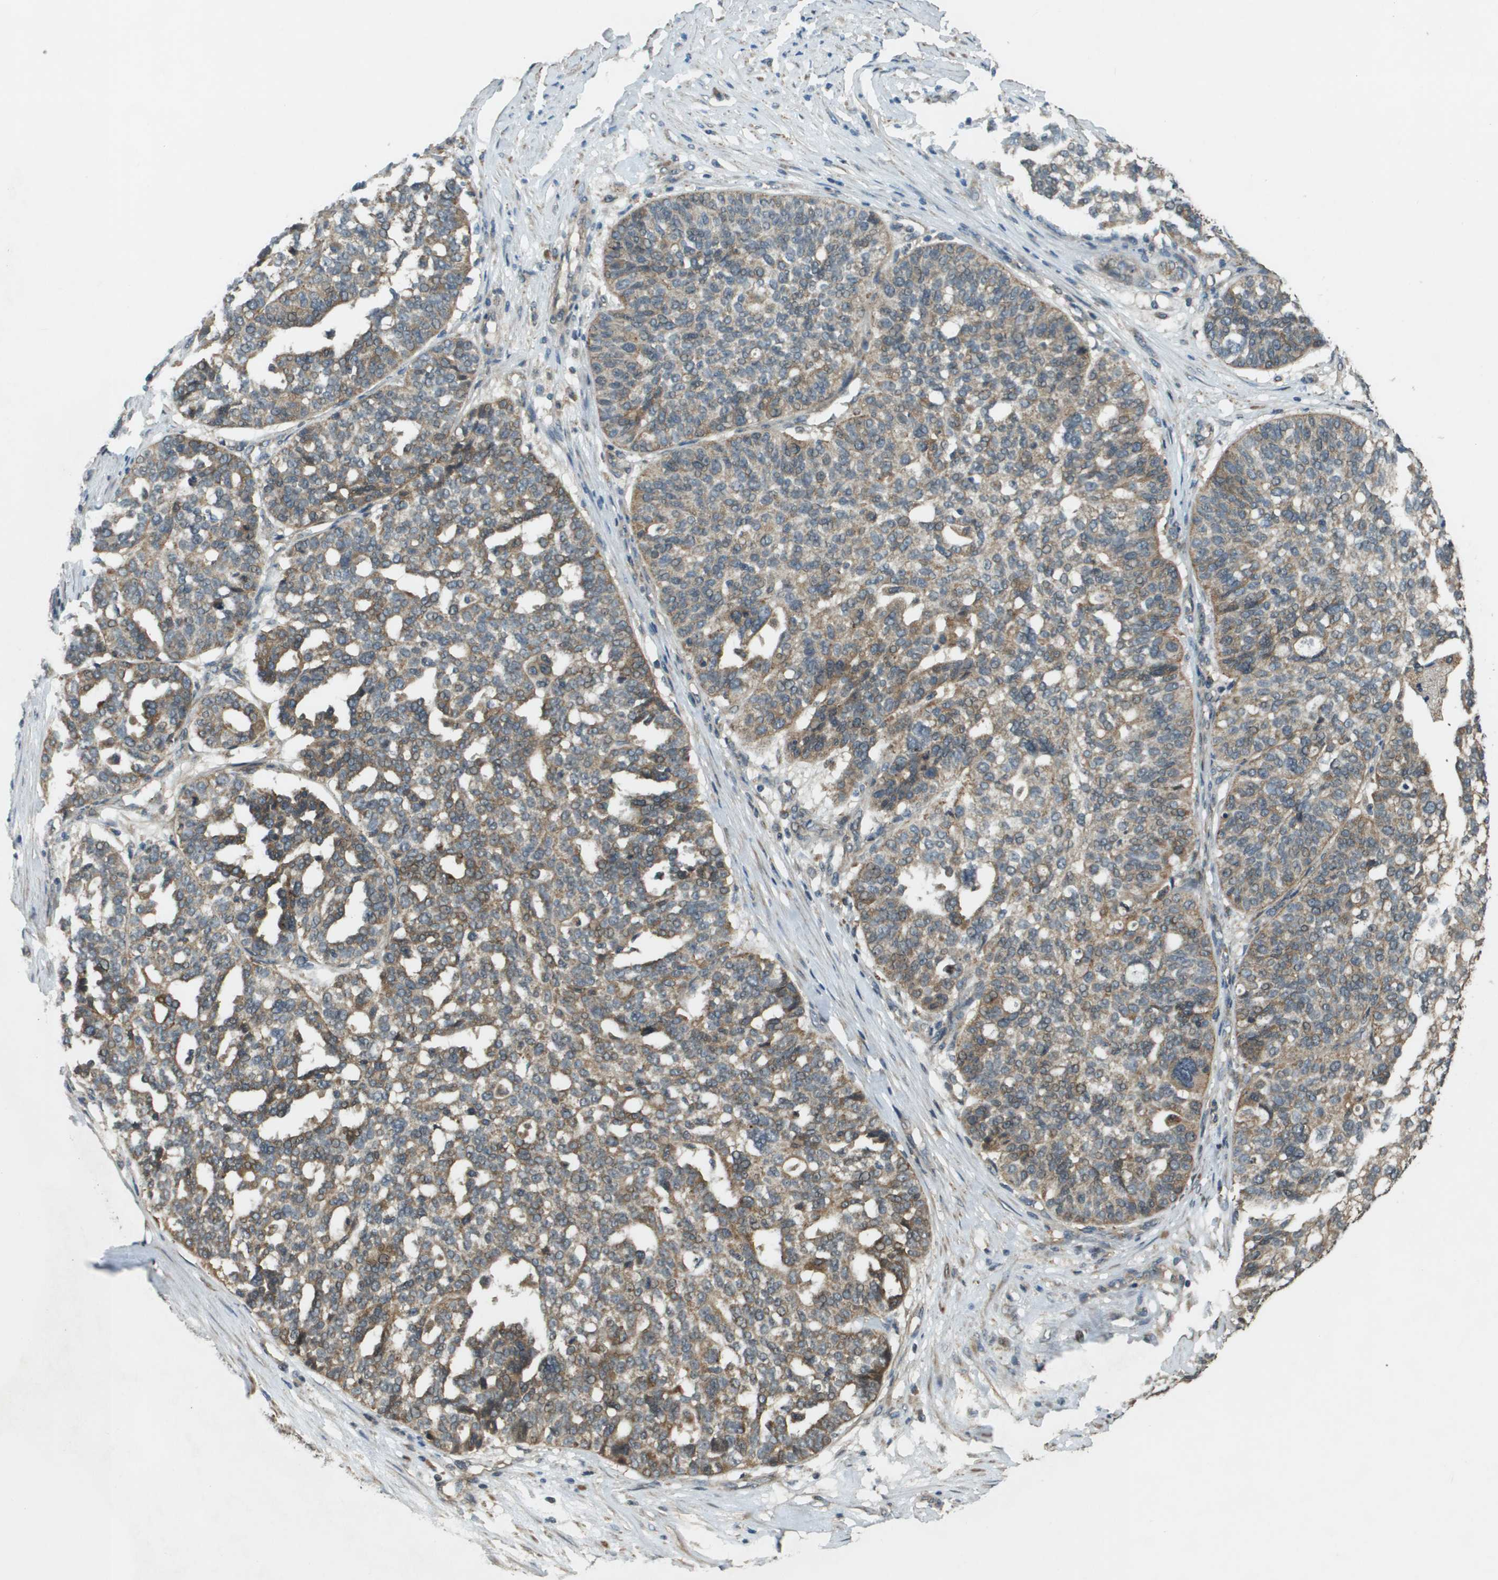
{"staining": {"intensity": "moderate", "quantity": "25%-75%", "location": "cytoplasmic/membranous"}, "tissue": "ovarian cancer", "cell_type": "Tumor cells", "image_type": "cancer", "snomed": [{"axis": "morphology", "description": "Cystadenocarcinoma, serous, NOS"}, {"axis": "topography", "description": "Ovary"}], "caption": "Ovarian serous cystadenocarcinoma tissue reveals moderate cytoplasmic/membranous positivity in approximately 25%-75% of tumor cells", "gene": "CDKN2C", "patient": {"sex": "female", "age": 59}}